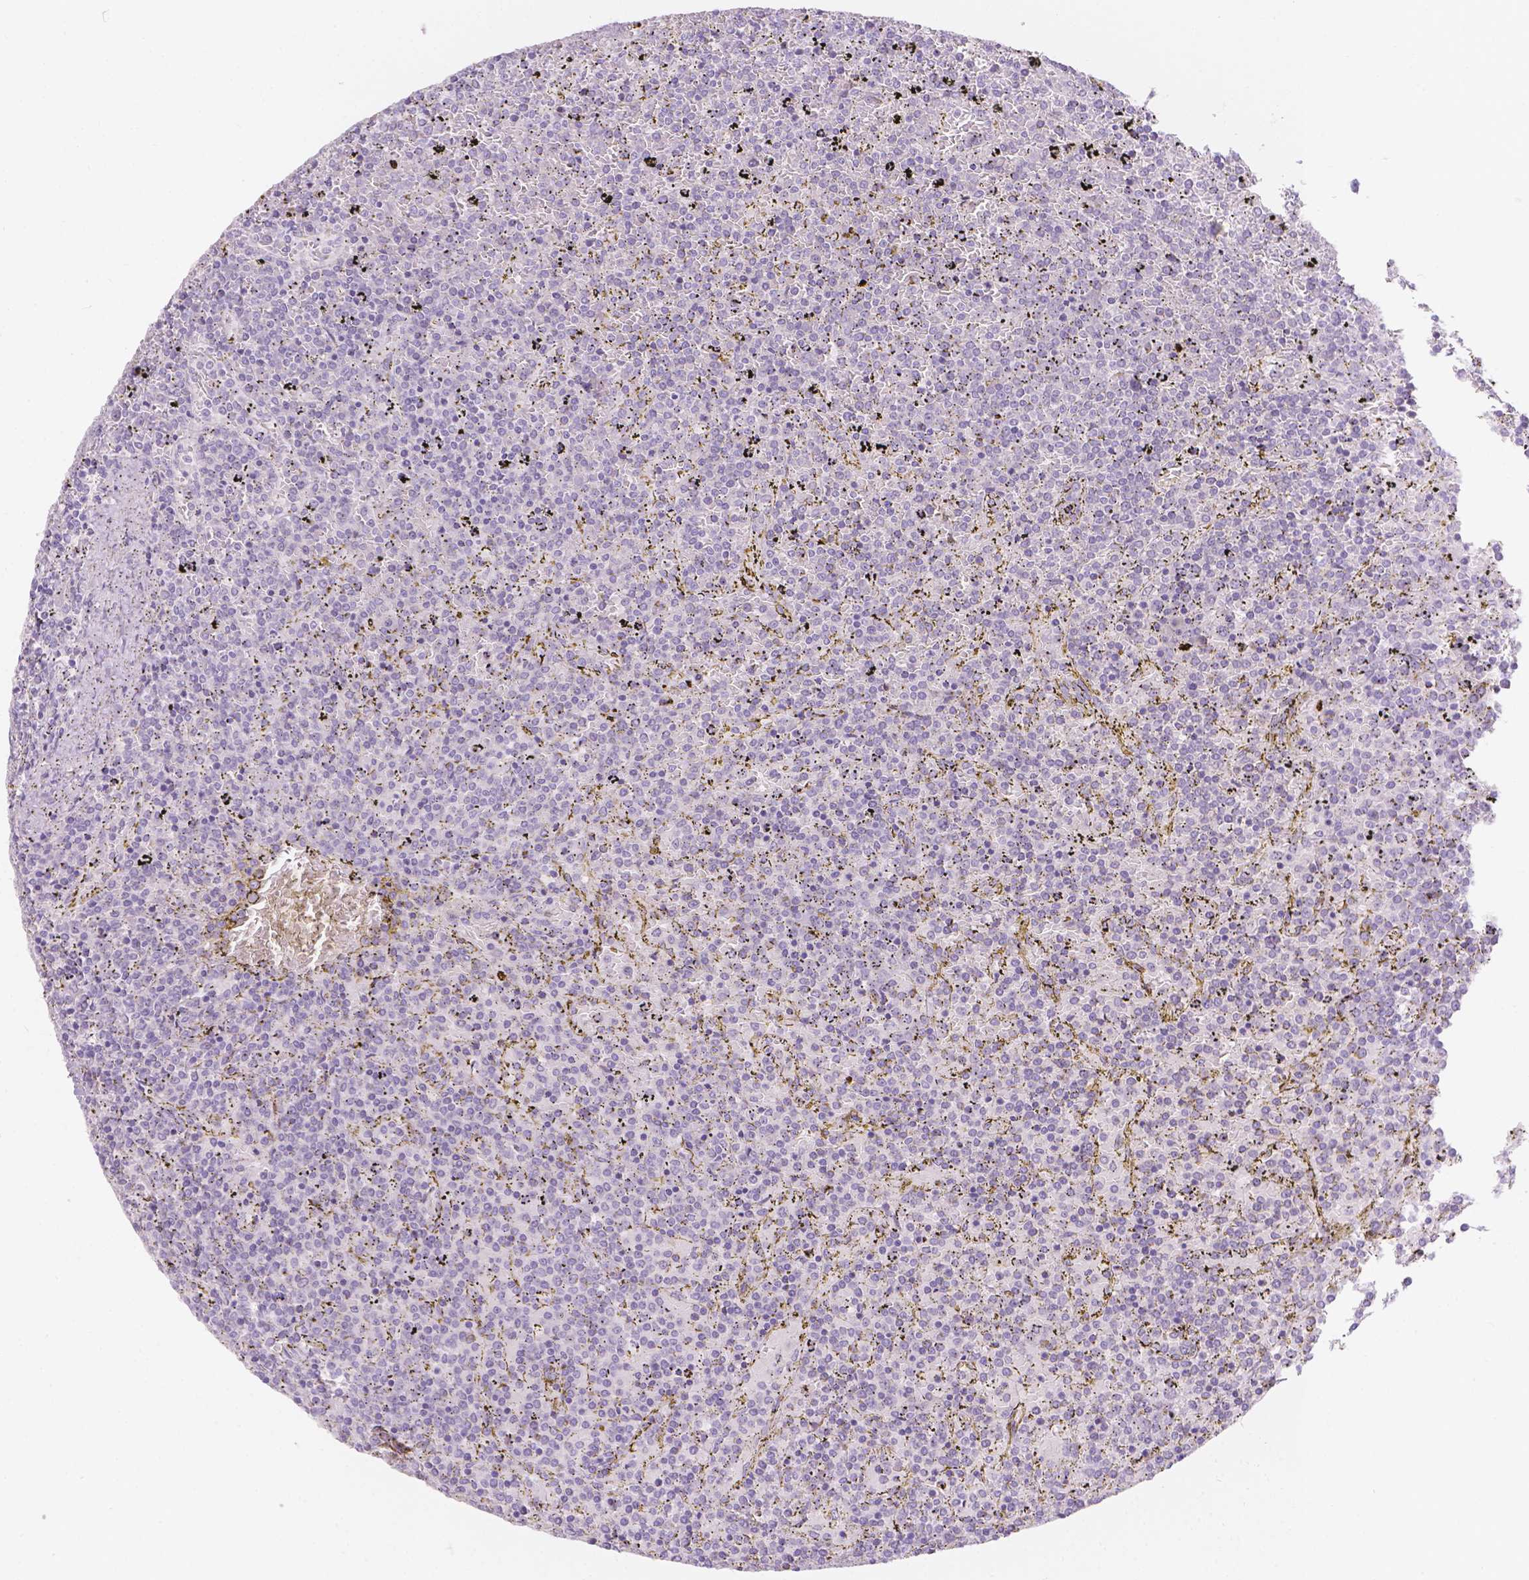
{"staining": {"intensity": "negative", "quantity": "none", "location": "none"}, "tissue": "lymphoma", "cell_type": "Tumor cells", "image_type": "cancer", "snomed": [{"axis": "morphology", "description": "Malignant lymphoma, non-Hodgkin's type, Low grade"}, {"axis": "topography", "description": "Spleen"}], "caption": "Malignant lymphoma, non-Hodgkin's type (low-grade) was stained to show a protein in brown. There is no significant staining in tumor cells.", "gene": "HTN3", "patient": {"sex": "female", "age": 77}}